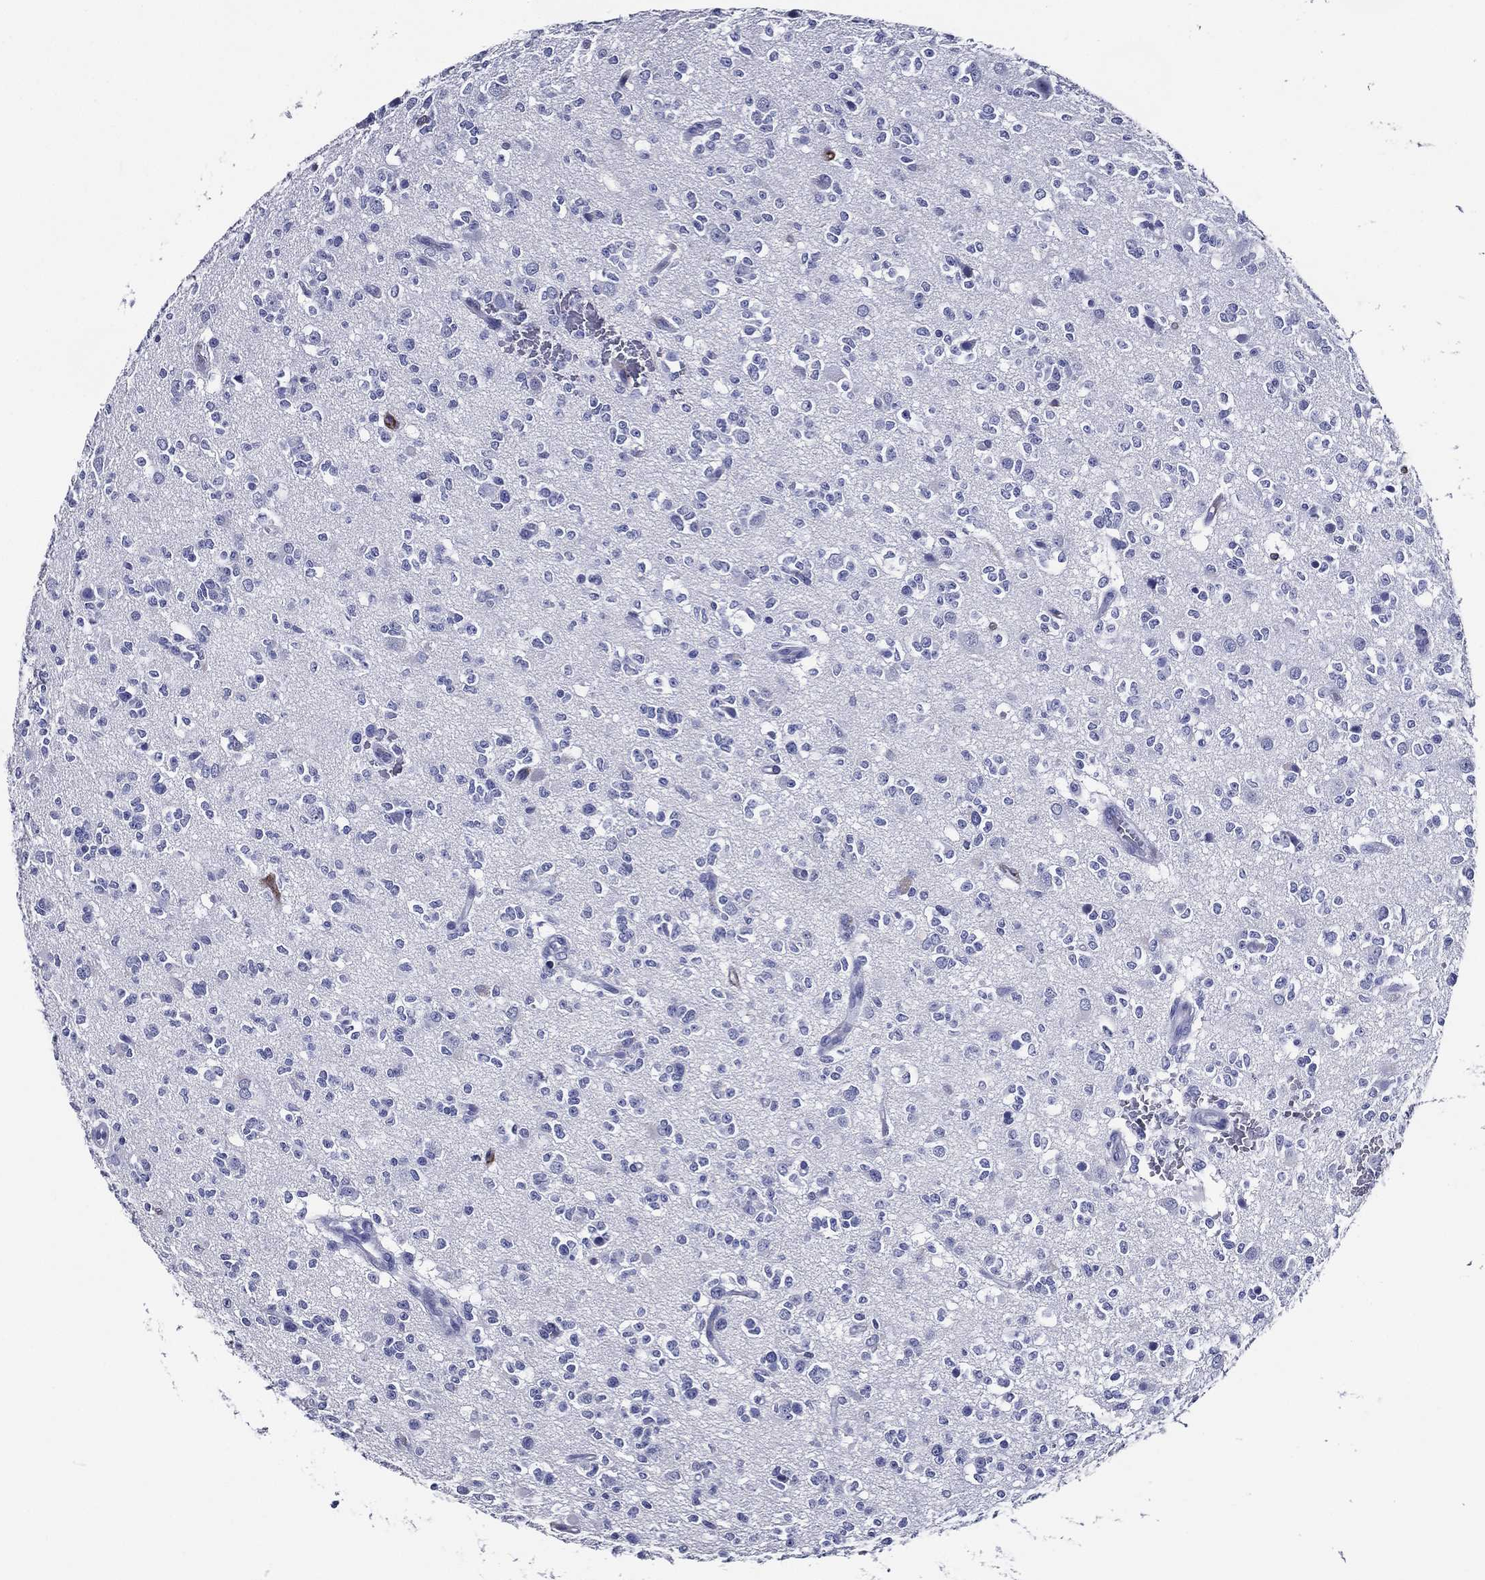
{"staining": {"intensity": "negative", "quantity": "none", "location": "none"}, "tissue": "glioma", "cell_type": "Tumor cells", "image_type": "cancer", "snomed": [{"axis": "morphology", "description": "Glioma, malignant, Low grade"}, {"axis": "topography", "description": "Brain"}], "caption": "Immunohistochemical staining of malignant low-grade glioma reveals no significant staining in tumor cells.", "gene": "ACE2", "patient": {"sex": "female", "age": 45}}